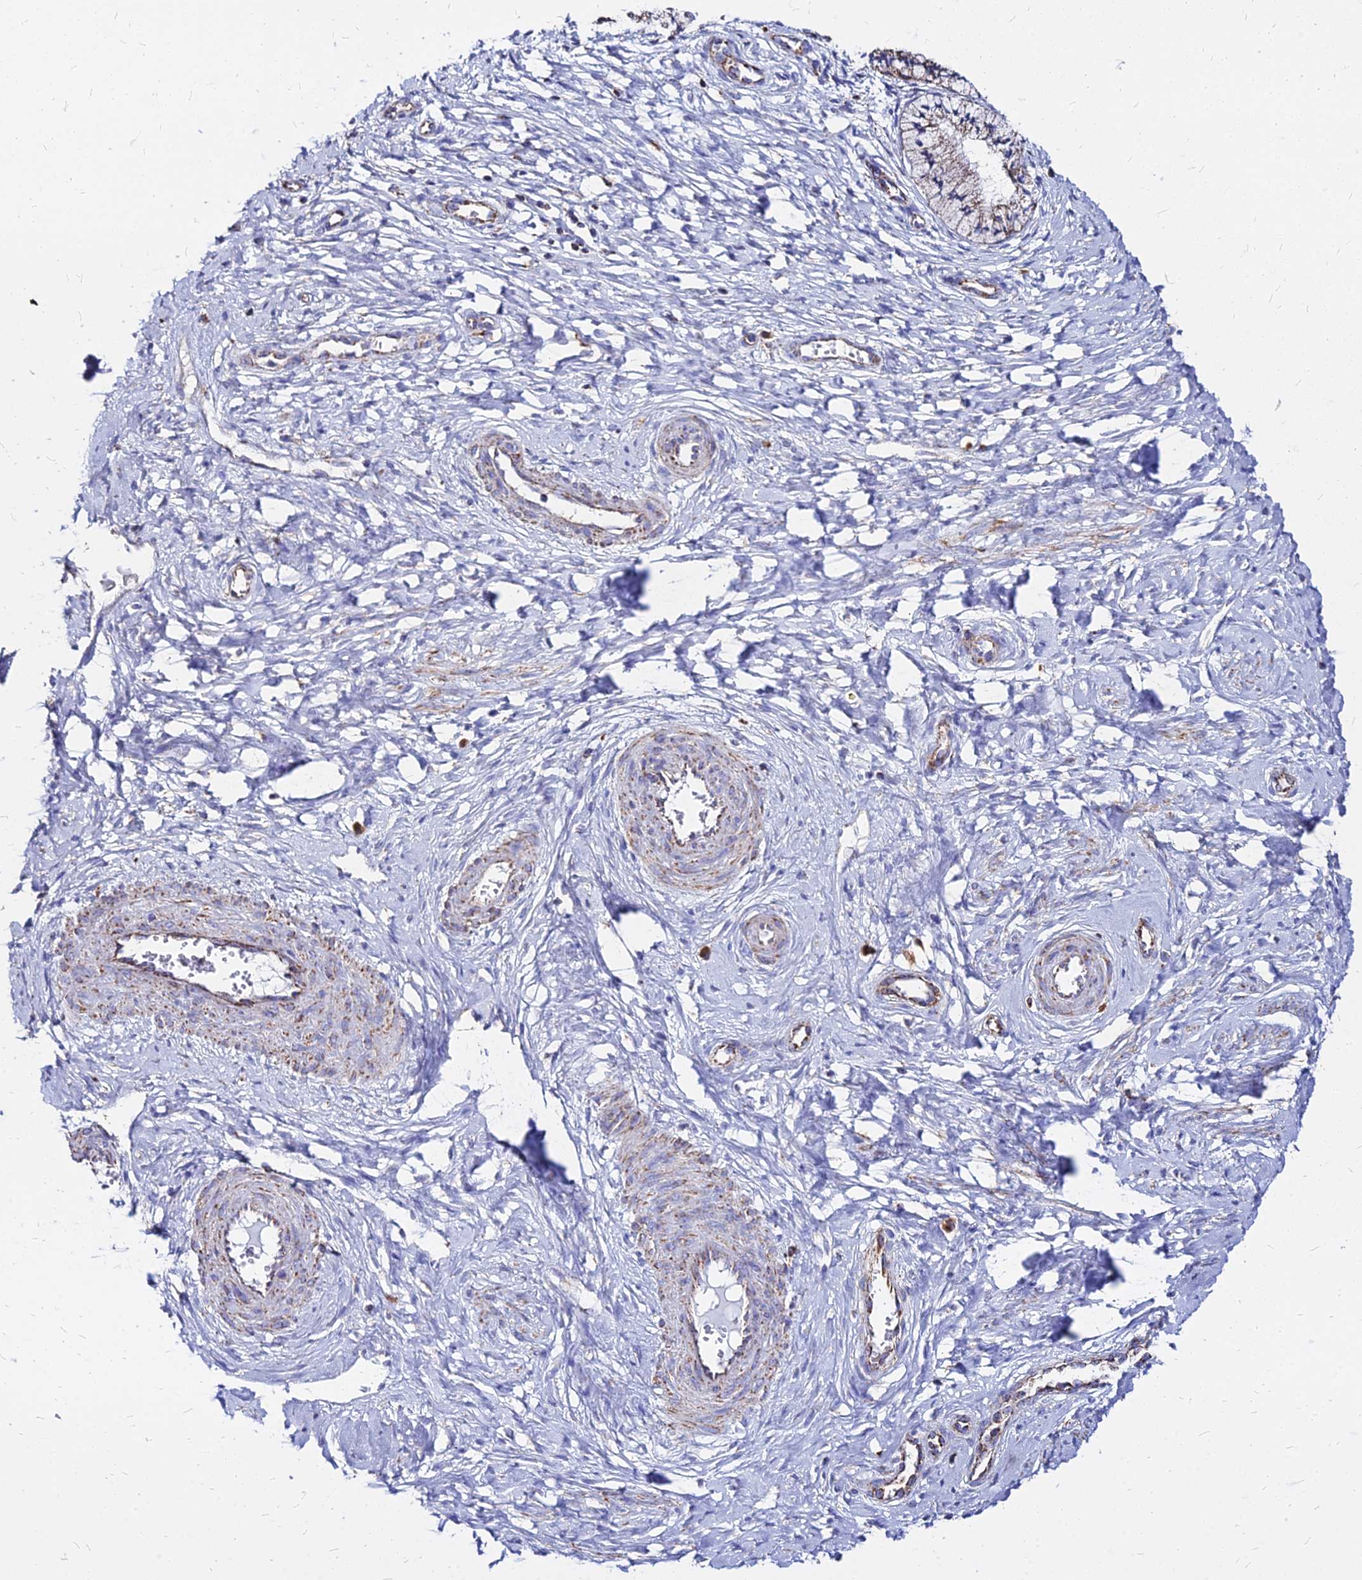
{"staining": {"intensity": "weak", "quantity": ">75%", "location": "cytoplasmic/membranous"}, "tissue": "cervix", "cell_type": "Glandular cells", "image_type": "normal", "snomed": [{"axis": "morphology", "description": "Normal tissue, NOS"}, {"axis": "topography", "description": "Cervix"}], "caption": "Weak cytoplasmic/membranous positivity for a protein is identified in approximately >75% of glandular cells of unremarkable cervix using immunohistochemistry.", "gene": "DLD", "patient": {"sex": "female", "age": 36}}